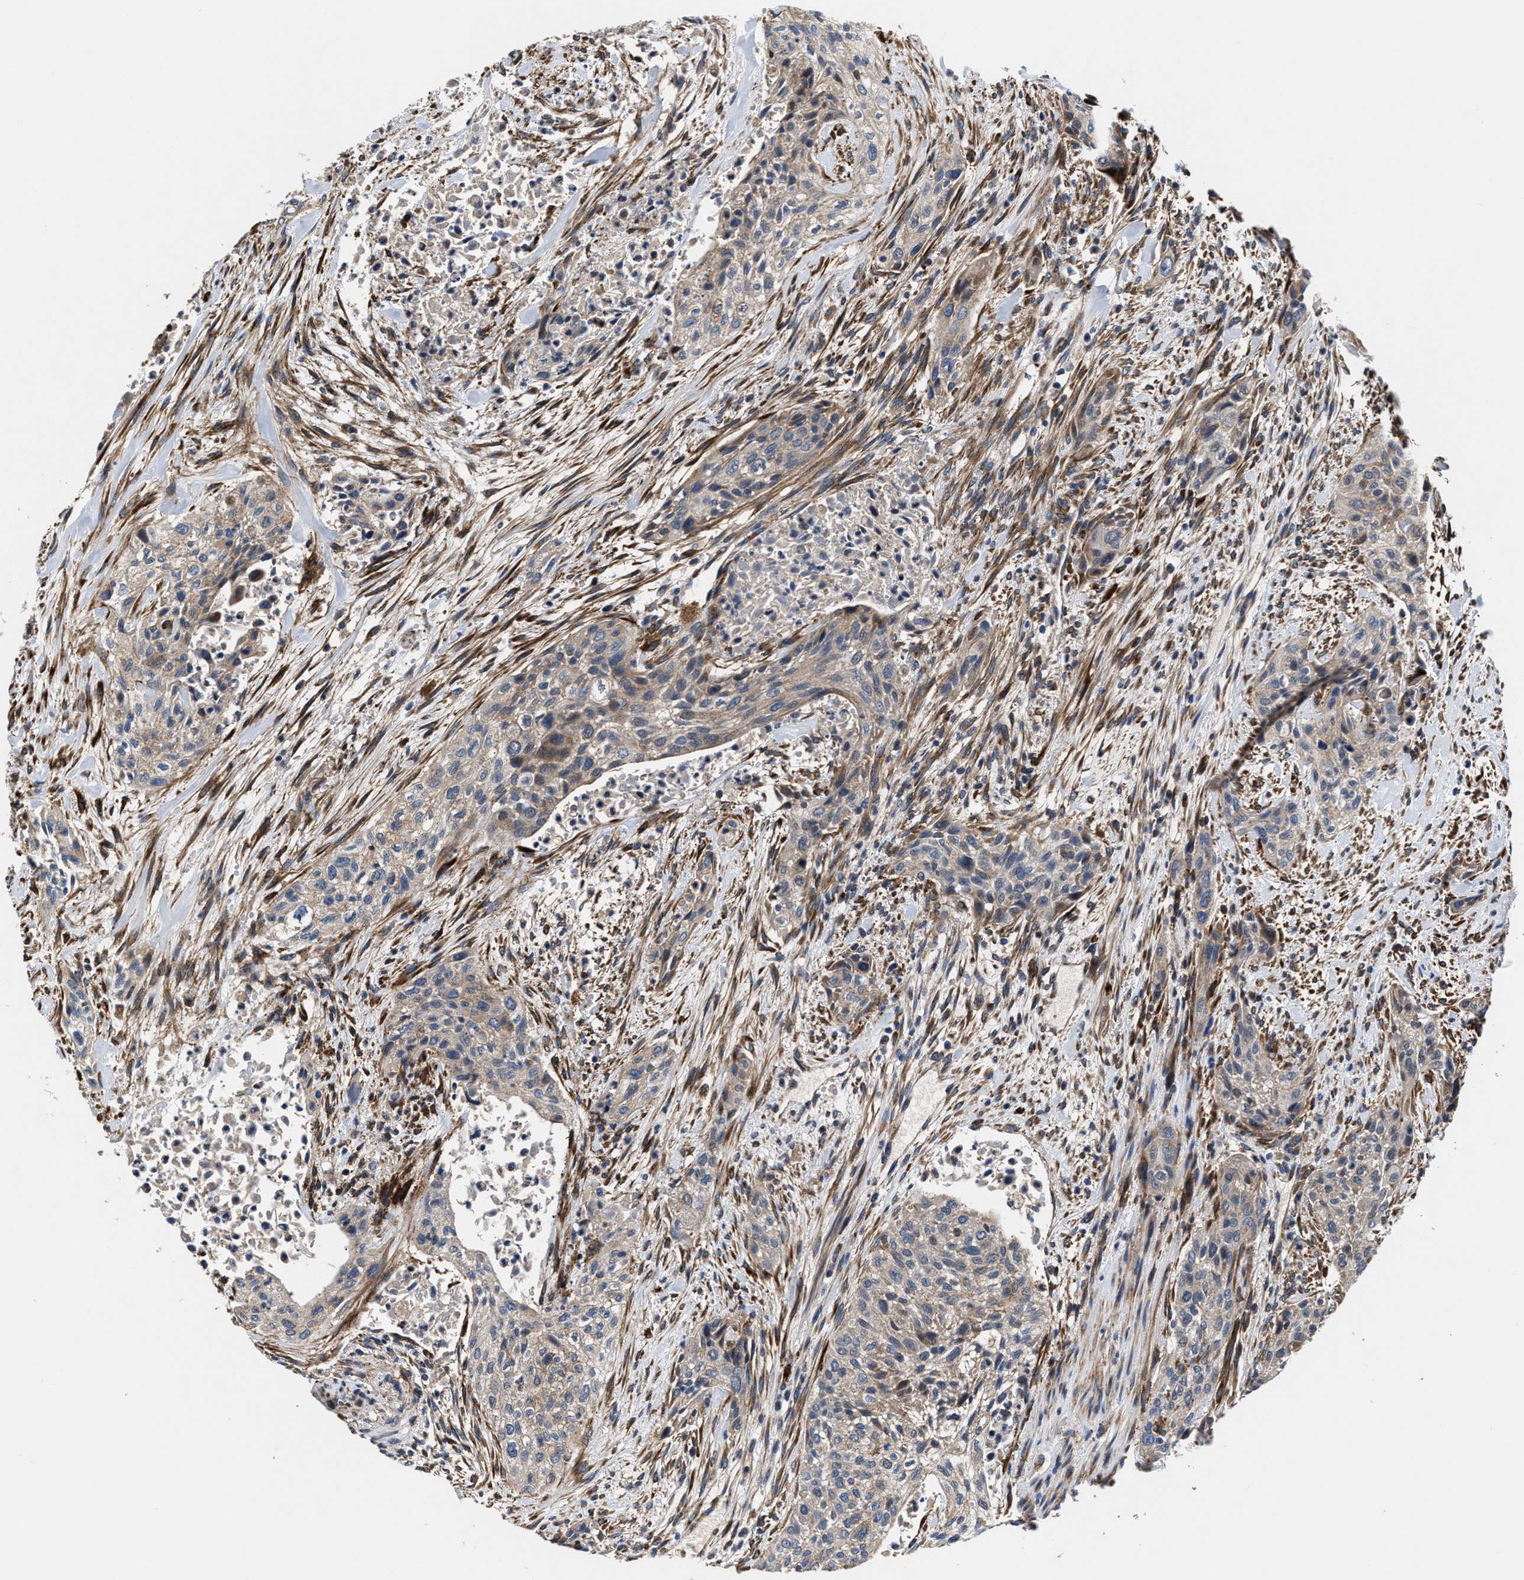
{"staining": {"intensity": "weak", "quantity": "25%-75%", "location": "cytoplasmic/membranous"}, "tissue": "urothelial cancer", "cell_type": "Tumor cells", "image_type": "cancer", "snomed": [{"axis": "morphology", "description": "Urothelial carcinoma, Low grade"}, {"axis": "morphology", "description": "Urothelial carcinoma, High grade"}, {"axis": "topography", "description": "Urinary bladder"}], "caption": "This is a micrograph of immunohistochemistry staining of urothelial carcinoma (low-grade), which shows weak expression in the cytoplasmic/membranous of tumor cells.", "gene": "SLC12A2", "patient": {"sex": "male", "age": 35}}